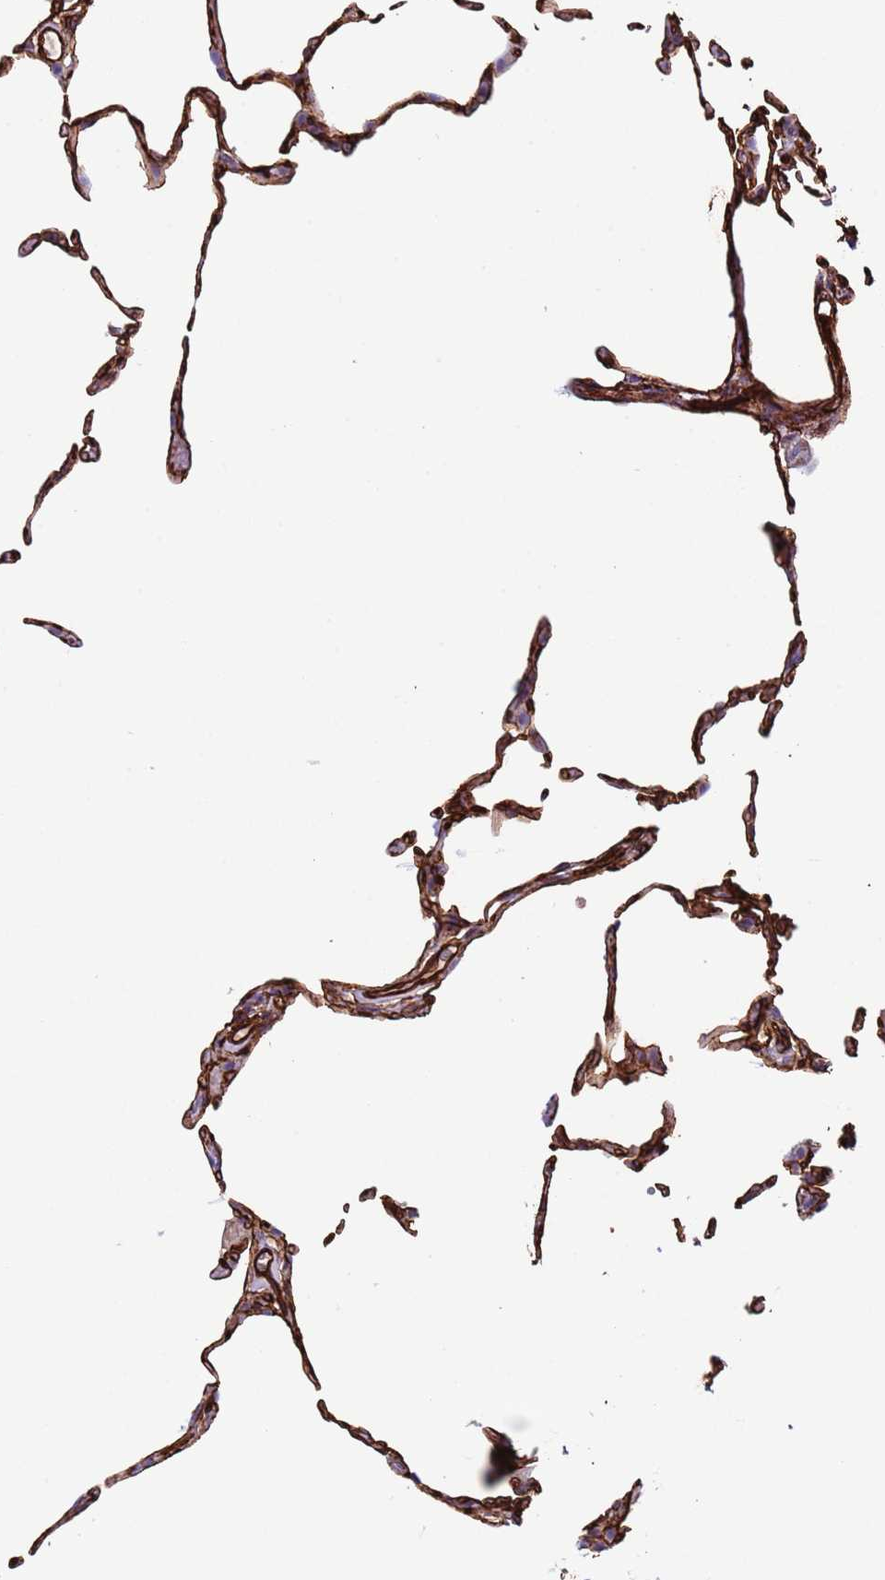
{"staining": {"intensity": "strong", "quantity": ">75%", "location": "cytoplasmic/membranous"}, "tissue": "lung", "cell_type": "Alveolar cells", "image_type": "normal", "snomed": [{"axis": "morphology", "description": "Normal tissue, NOS"}, {"axis": "topography", "description": "Lung"}], "caption": "Immunohistochemical staining of unremarkable lung demonstrates high levels of strong cytoplasmic/membranous positivity in approximately >75% of alveolar cells. The protein is stained brown, and the nuclei are stained in blue (DAB IHC with brightfield microscopy, high magnification).", "gene": "GASK1A", "patient": {"sex": "female", "age": 57}}